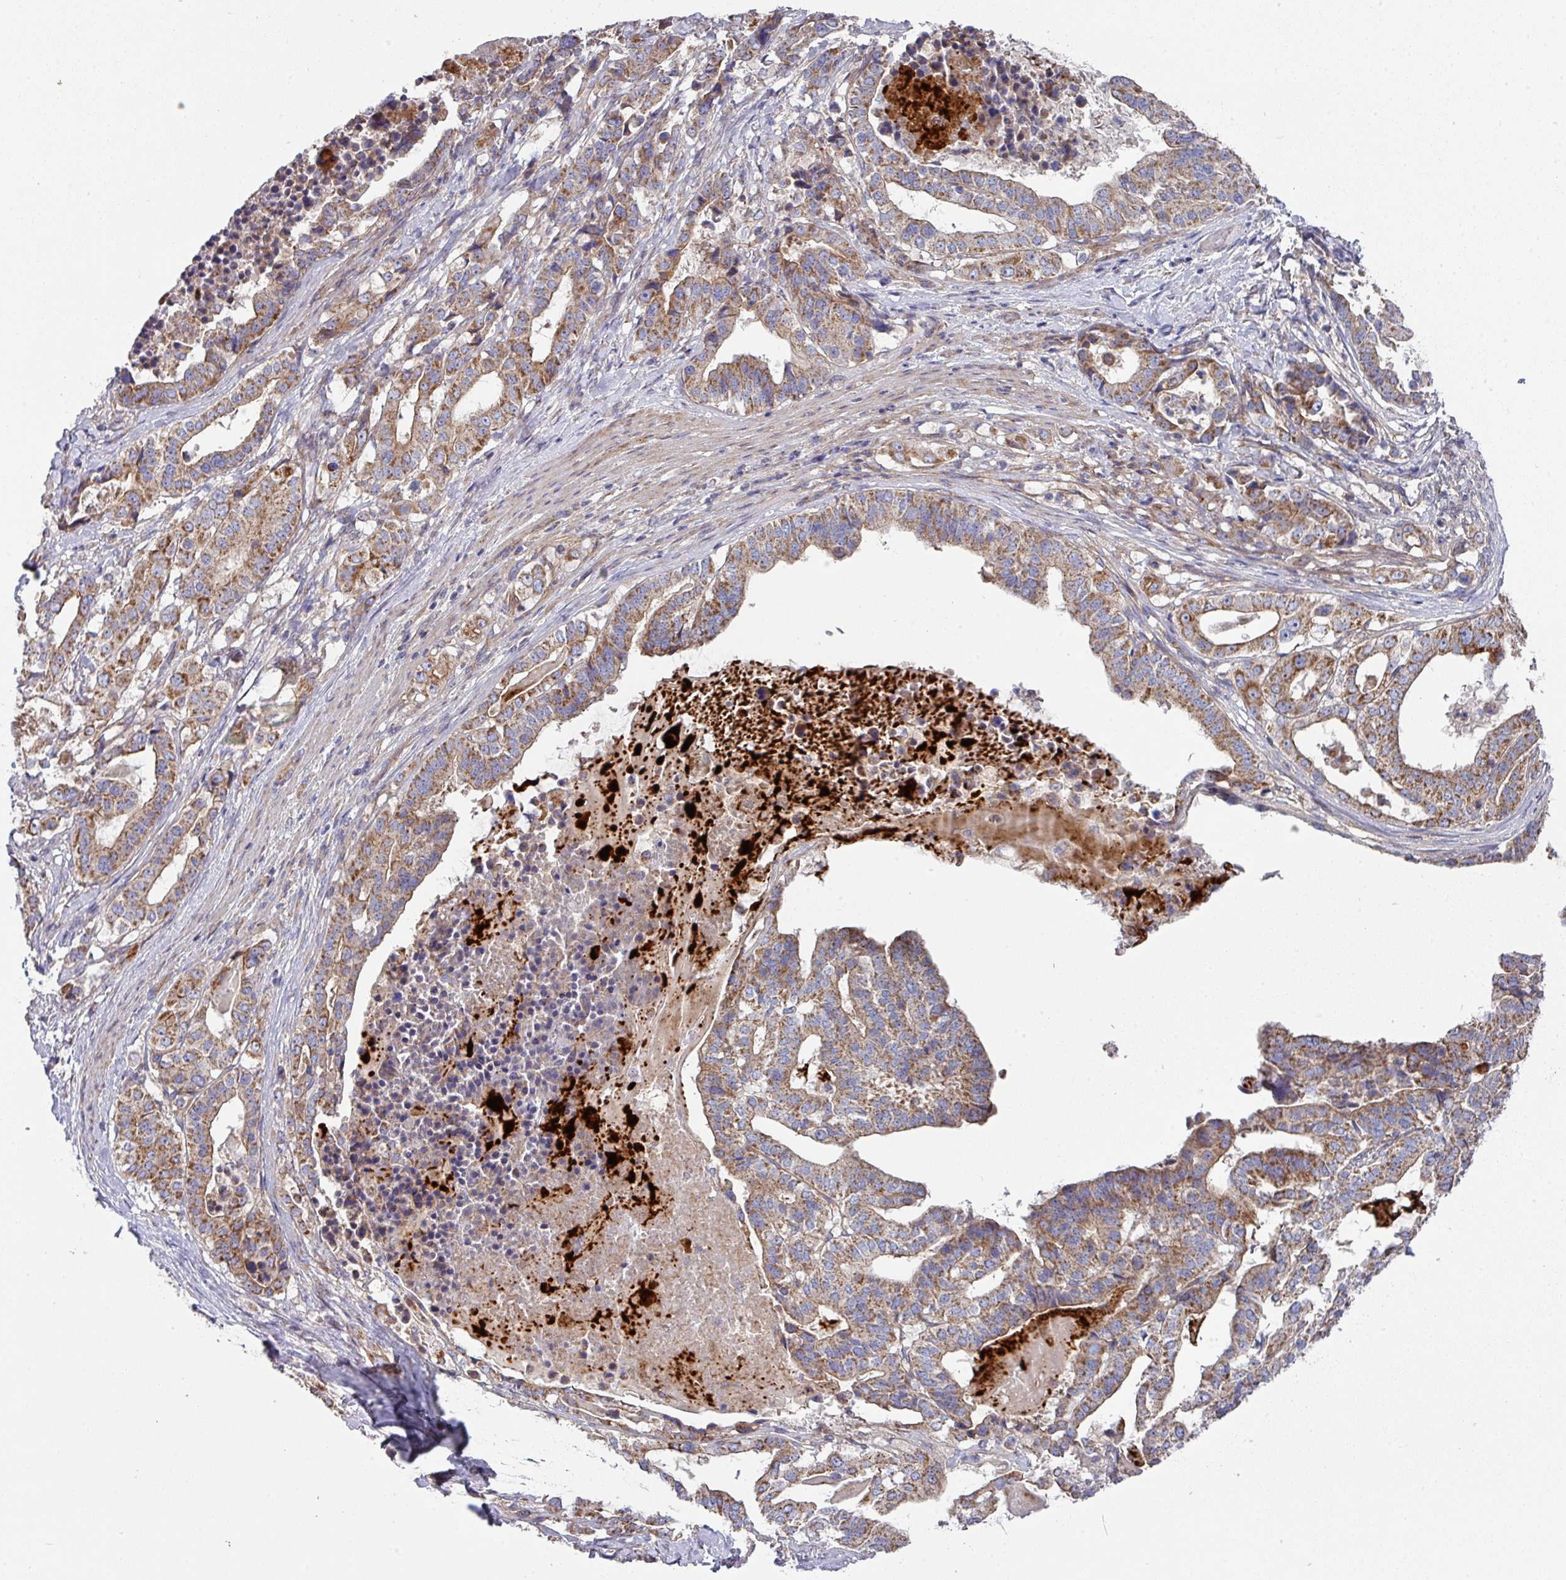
{"staining": {"intensity": "moderate", "quantity": ">75%", "location": "cytoplasmic/membranous"}, "tissue": "stomach cancer", "cell_type": "Tumor cells", "image_type": "cancer", "snomed": [{"axis": "morphology", "description": "Adenocarcinoma, NOS"}, {"axis": "topography", "description": "Stomach"}], "caption": "The histopathology image demonstrates staining of stomach cancer, revealing moderate cytoplasmic/membranous protein staining (brown color) within tumor cells.", "gene": "DCAF12L2", "patient": {"sex": "male", "age": 48}}